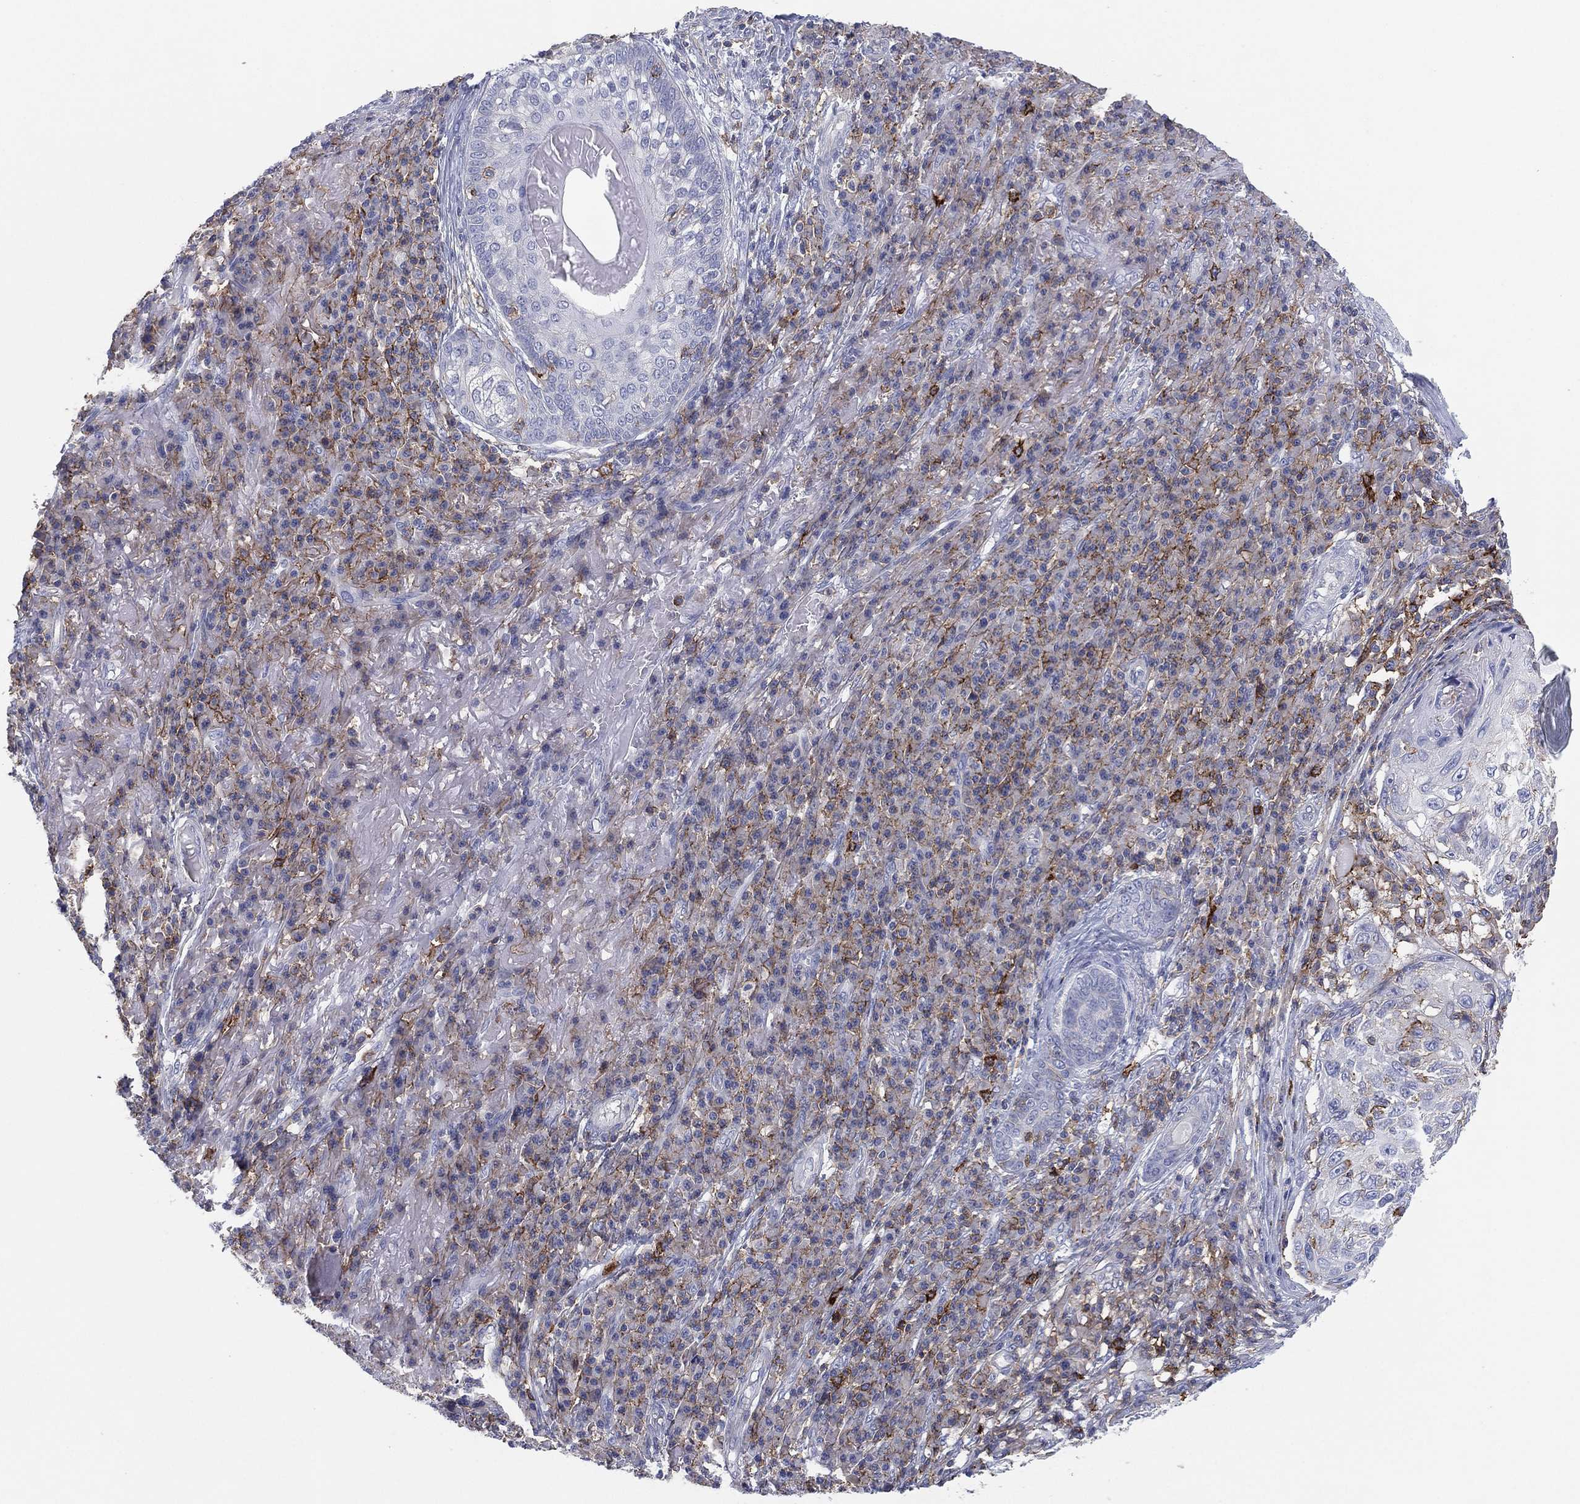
{"staining": {"intensity": "negative", "quantity": "none", "location": "none"}, "tissue": "skin cancer", "cell_type": "Tumor cells", "image_type": "cancer", "snomed": [{"axis": "morphology", "description": "Squamous cell carcinoma, NOS"}, {"axis": "topography", "description": "Skin"}], "caption": "The micrograph shows no staining of tumor cells in skin squamous cell carcinoma.", "gene": "SELPLG", "patient": {"sex": "male", "age": 92}}